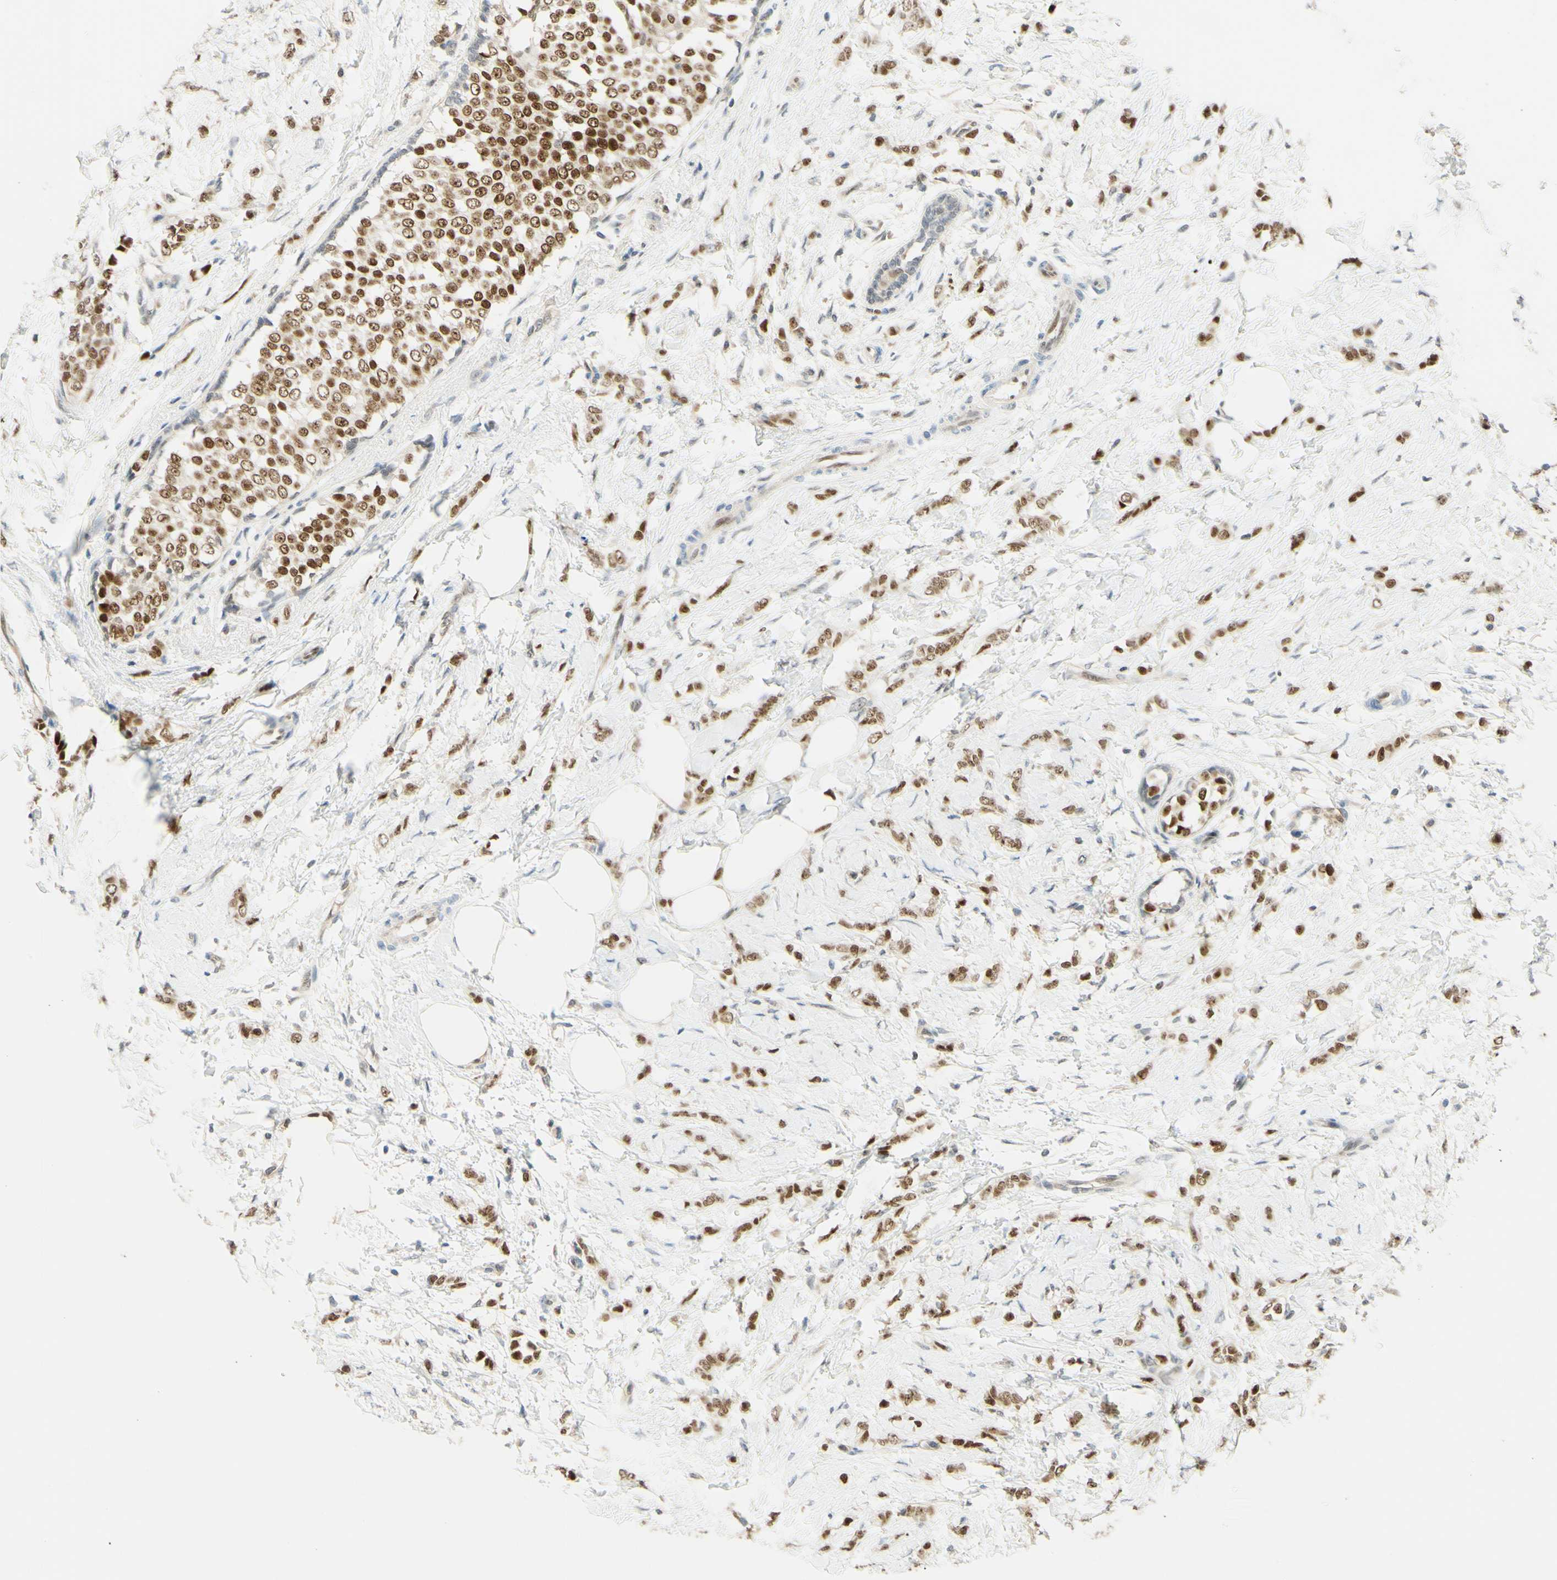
{"staining": {"intensity": "moderate", "quantity": ">75%", "location": "nuclear"}, "tissue": "breast cancer", "cell_type": "Tumor cells", "image_type": "cancer", "snomed": [{"axis": "morphology", "description": "Lobular carcinoma, in situ"}, {"axis": "morphology", "description": "Lobular carcinoma"}, {"axis": "topography", "description": "Breast"}], "caption": "This micrograph displays IHC staining of breast lobular carcinoma, with medium moderate nuclear staining in approximately >75% of tumor cells.", "gene": "POLB", "patient": {"sex": "female", "age": 41}}